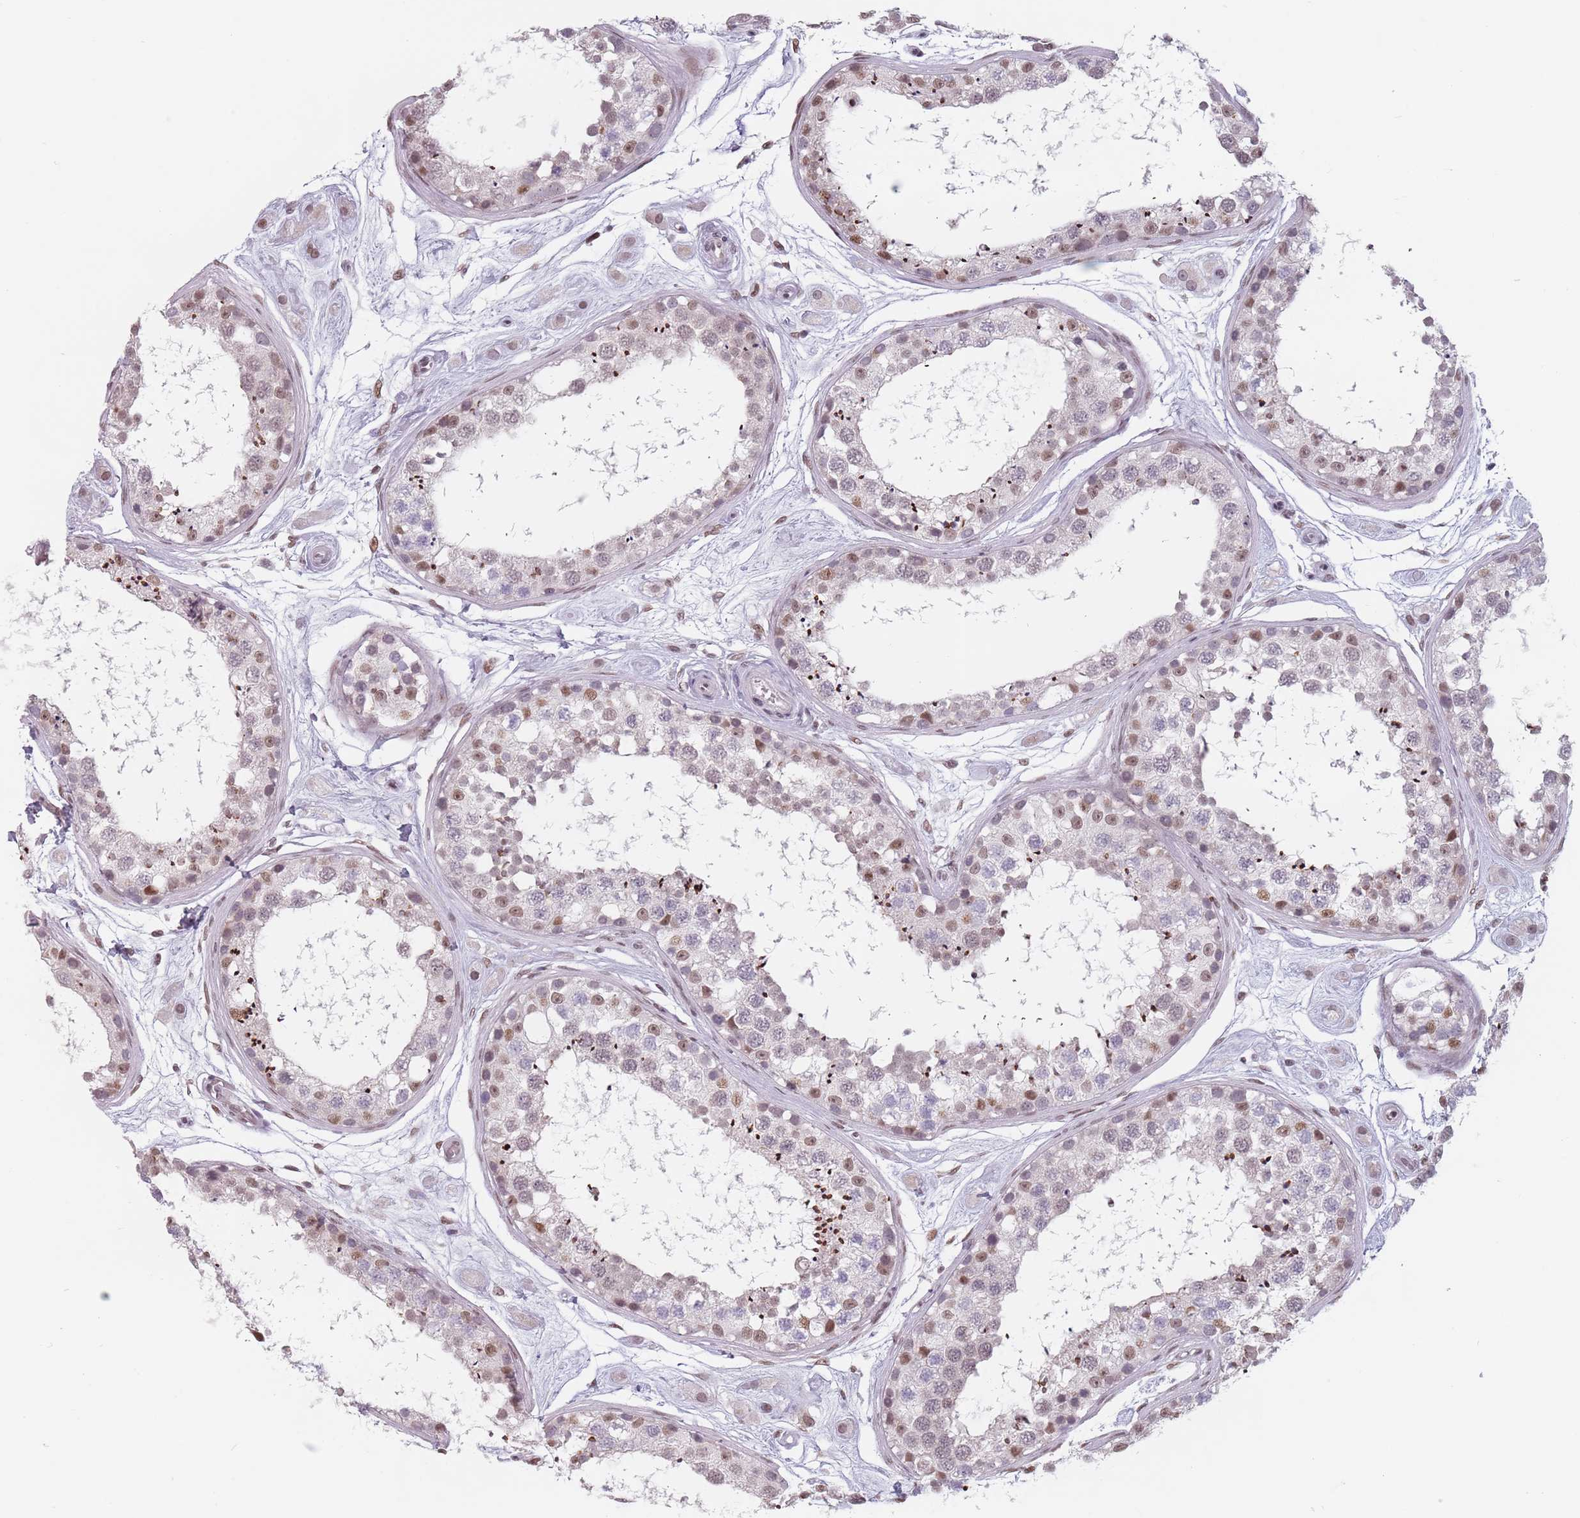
{"staining": {"intensity": "moderate", "quantity": "25%-75%", "location": "nuclear"}, "tissue": "testis", "cell_type": "Cells in seminiferous ducts", "image_type": "normal", "snomed": [{"axis": "morphology", "description": "Normal tissue, NOS"}, {"axis": "topography", "description": "Testis"}], "caption": "Testis stained with a brown dye reveals moderate nuclear positive expression in about 25%-75% of cells in seminiferous ducts.", "gene": "PTCHD1", "patient": {"sex": "male", "age": 25}}